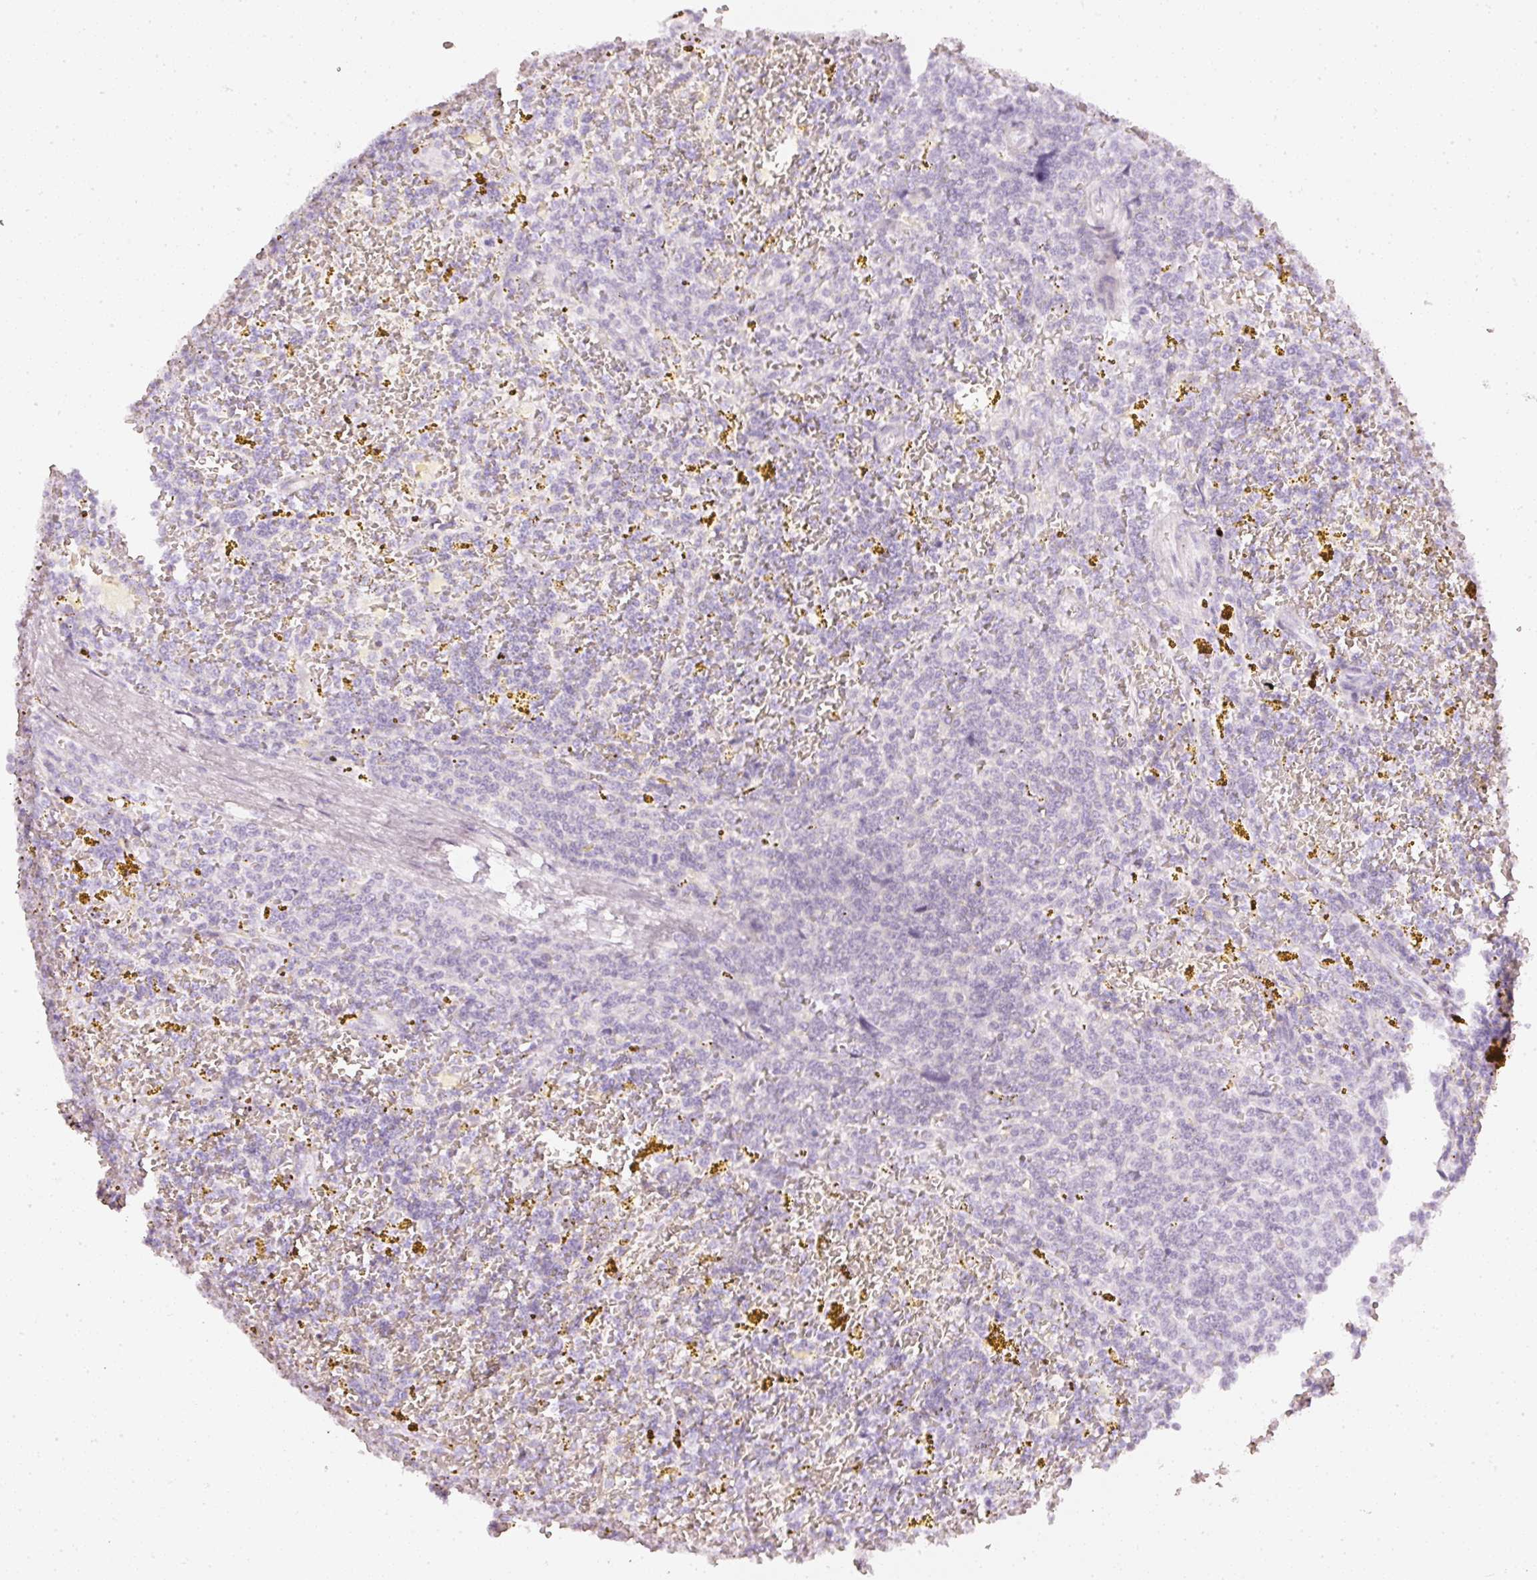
{"staining": {"intensity": "negative", "quantity": "none", "location": "none"}, "tissue": "lymphoma", "cell_type": "Tumor cells", "image_type": "cancer", "snomed": [{"axis": "morphology", "description": "Malignant lymphoma, non-Hodgkin's type, Low grade"}, {"axis": "topography", "description": "Spleen"}, {"axis": "topography", "description": "Lymph node"}], "caption": "Malignant lymphoma, non-Hodgkin's type (low-grade) was stained to show a protein in brown. There is no significant staining in tumor cells.", "gene": "CNP", "patient": {"sex": "female", "age": 66}}